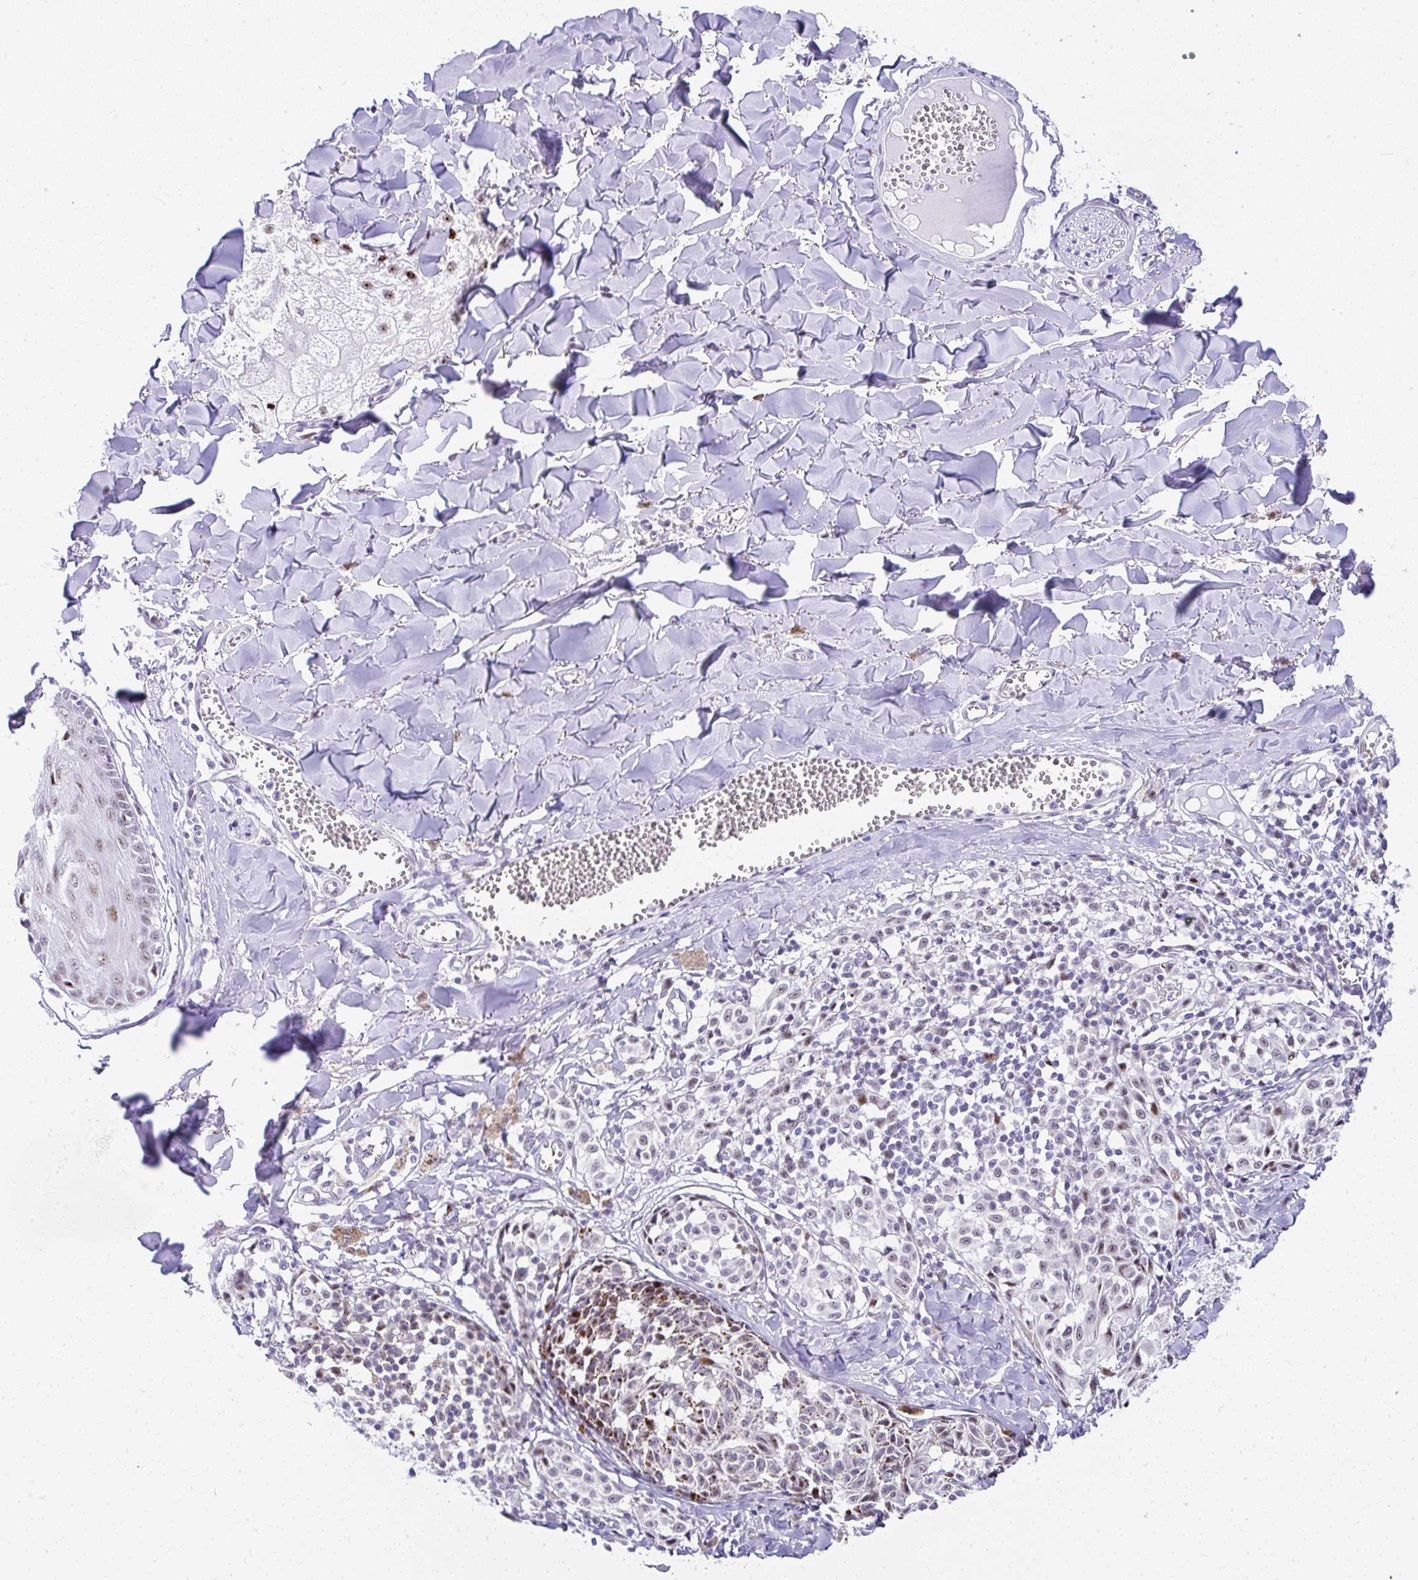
{"staining": {"intensity": "weak", "quantity": "<25%", "location": "nuclear"}, "tissue": "melanoma", "cell_type": "Tumor cells", "image_type": "cancer", "snomed": [{"axis": "morphology", "description": "Malignant melanoma, NOS"}, {"axis": "topography", "description": "Skin"}], "caption": "Immunohistochemistry (IHC) photomicrograph of melanoma stained for a protein (brown), which exhibits no staining in tumor cells.", "gene": "NR1D2", "patient": {"sex": "female", "age": 43}}